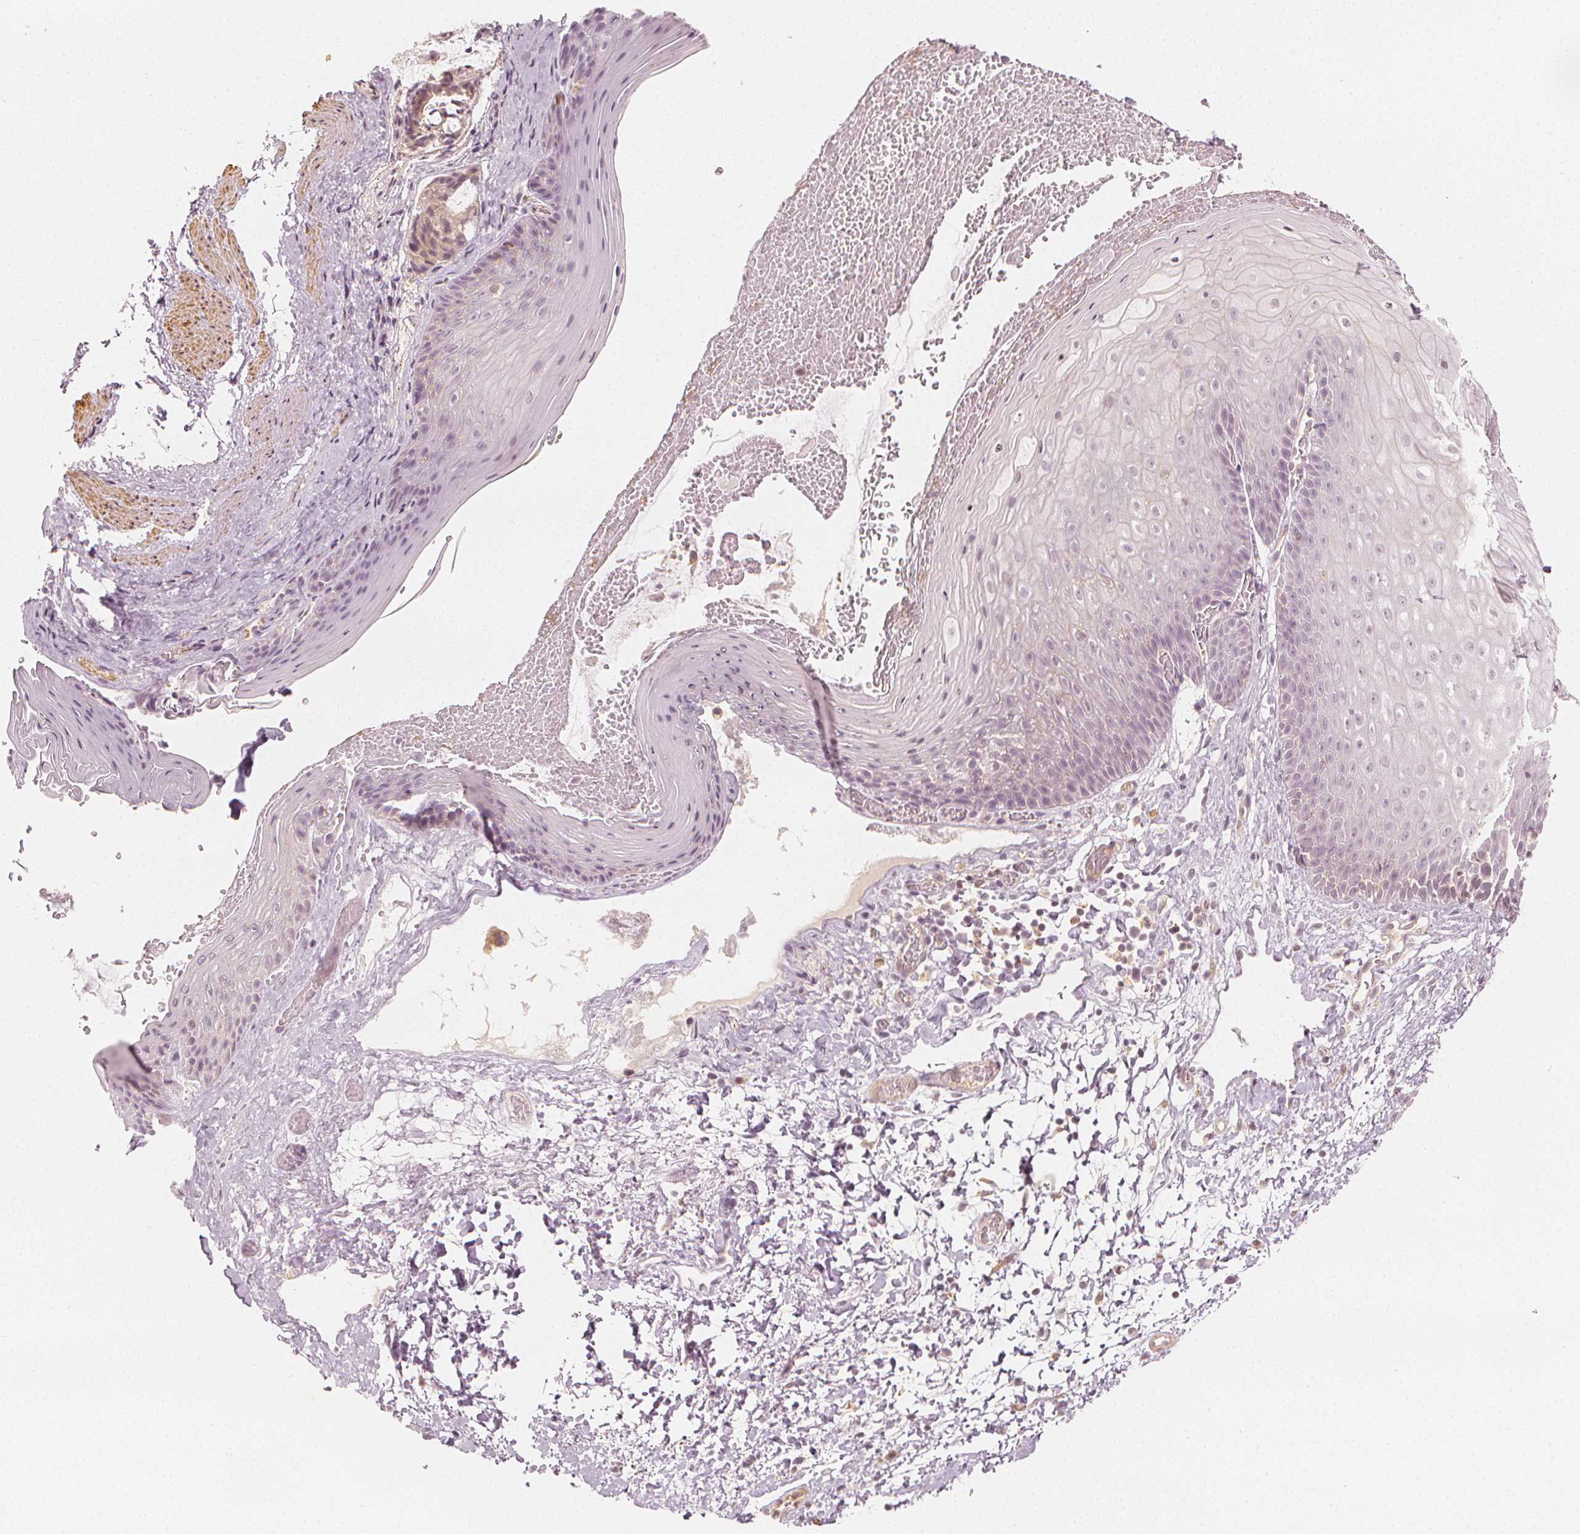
{"staining": {"intensity": "negative", "quantity": "none", "location": "none"}, "tissue": "skin", "cell_type": "Epidermal cells", "image_type": "normal", "snomed": [{"axis": "morphology", "description": "Normal tissue, NOS"}, {"axis": "topography", "description": "Anal"}], "caption": "Immunohistochemistry (IHC) of unremarkable skin displays no positivity in epidermal cells.", "gene": "ARHGAP26", "patient": {"sex": "male", "age": 53}}